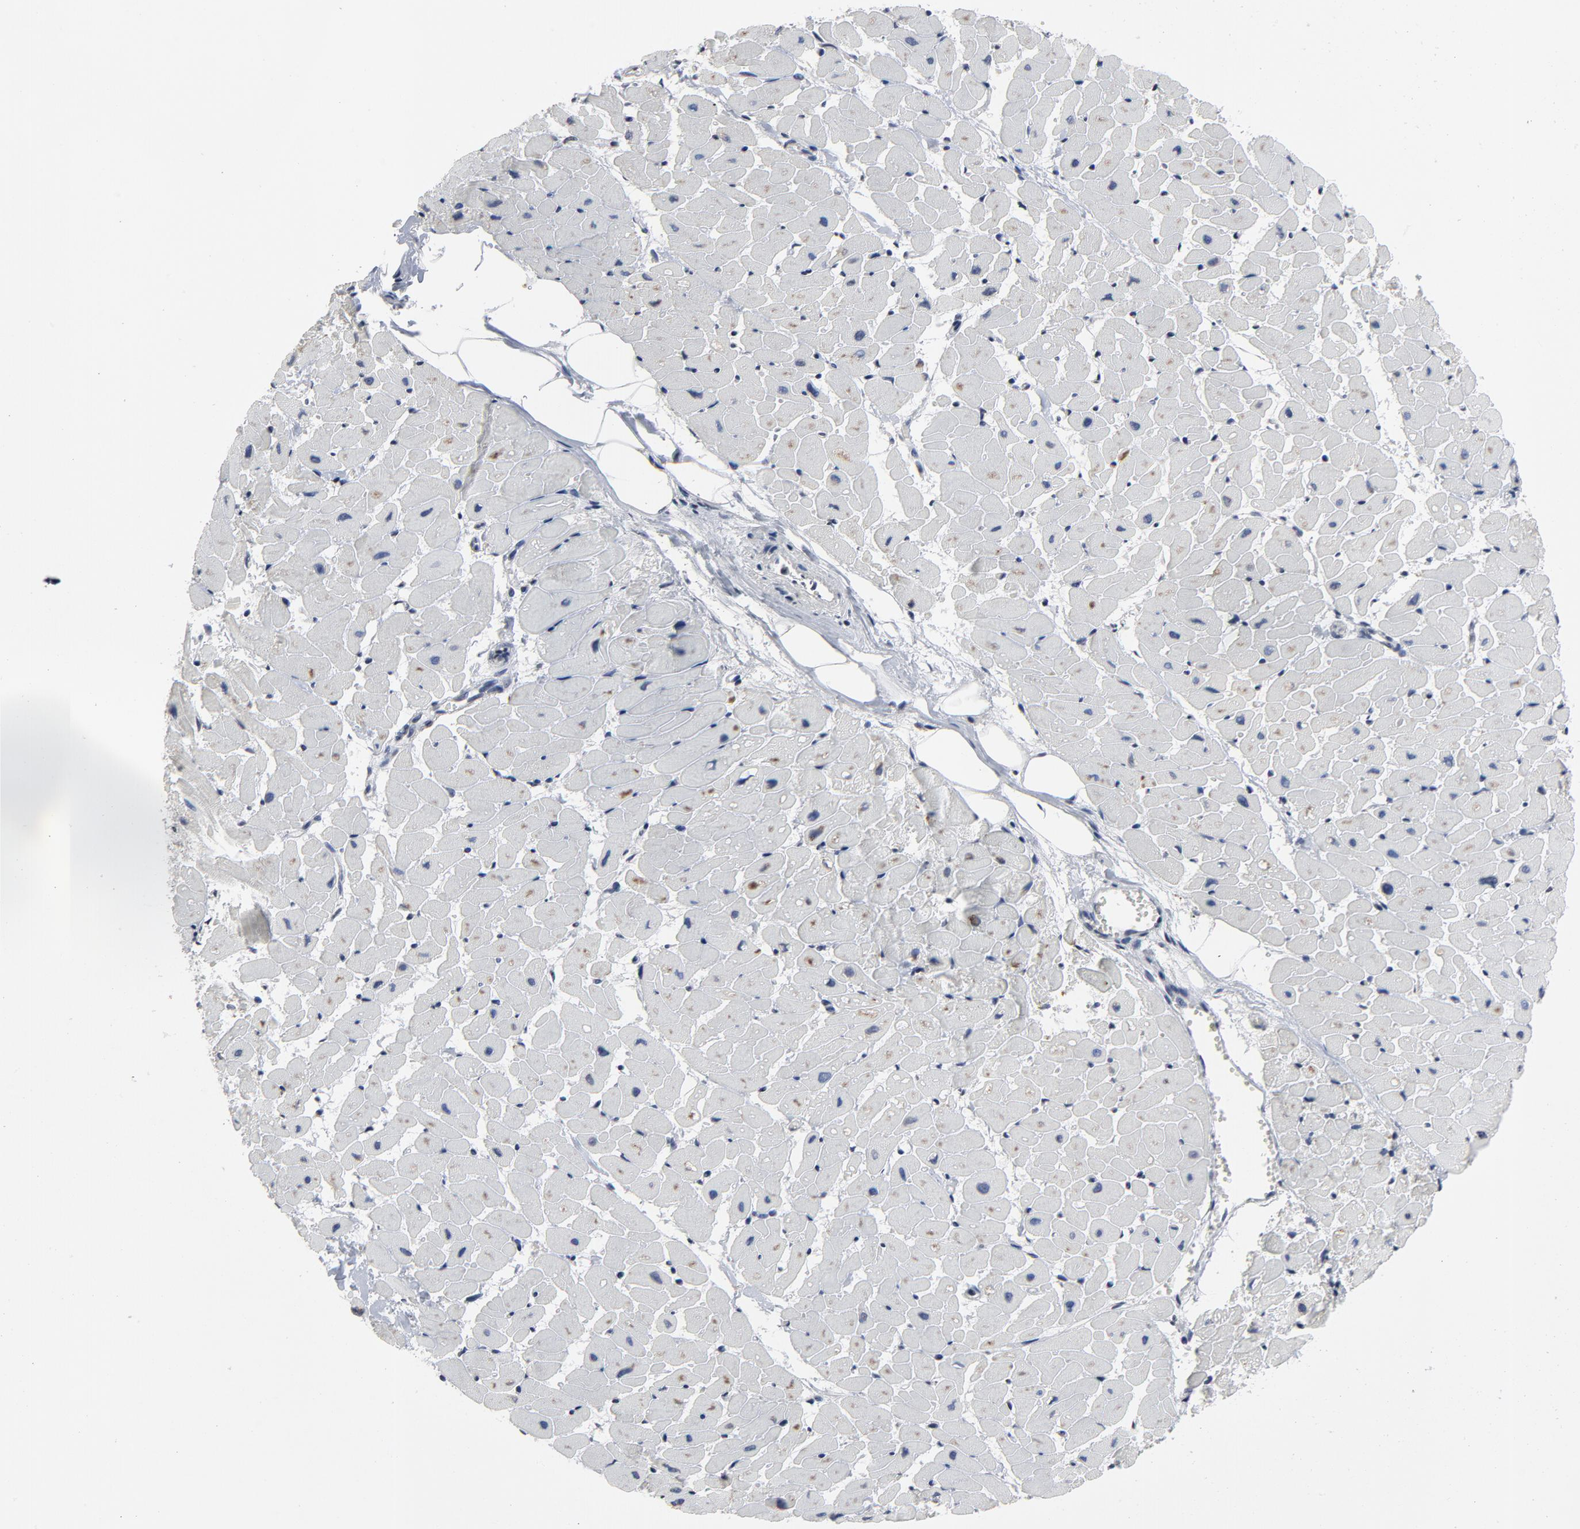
{"staining": {"intensity": "negative", "quantity": "none", "location": "none"}, "tissue": "heart muscle", "cell_type": "Cardiomyocytes", "image_type": "normal", "snomed": [{"axis": "morphology", "description": "Normal tissue, NOS"}, {"axis": "topography", "description": "Heart"}], "caption": "Immunohistochemistry (IHC) photomicrograph of unremarkable heart muscle stained for a protein (brown), which shows no positivity in cardiomyocytes.", "gene": "TCL1A", "patient": {"sex": "female", "age": 19}}